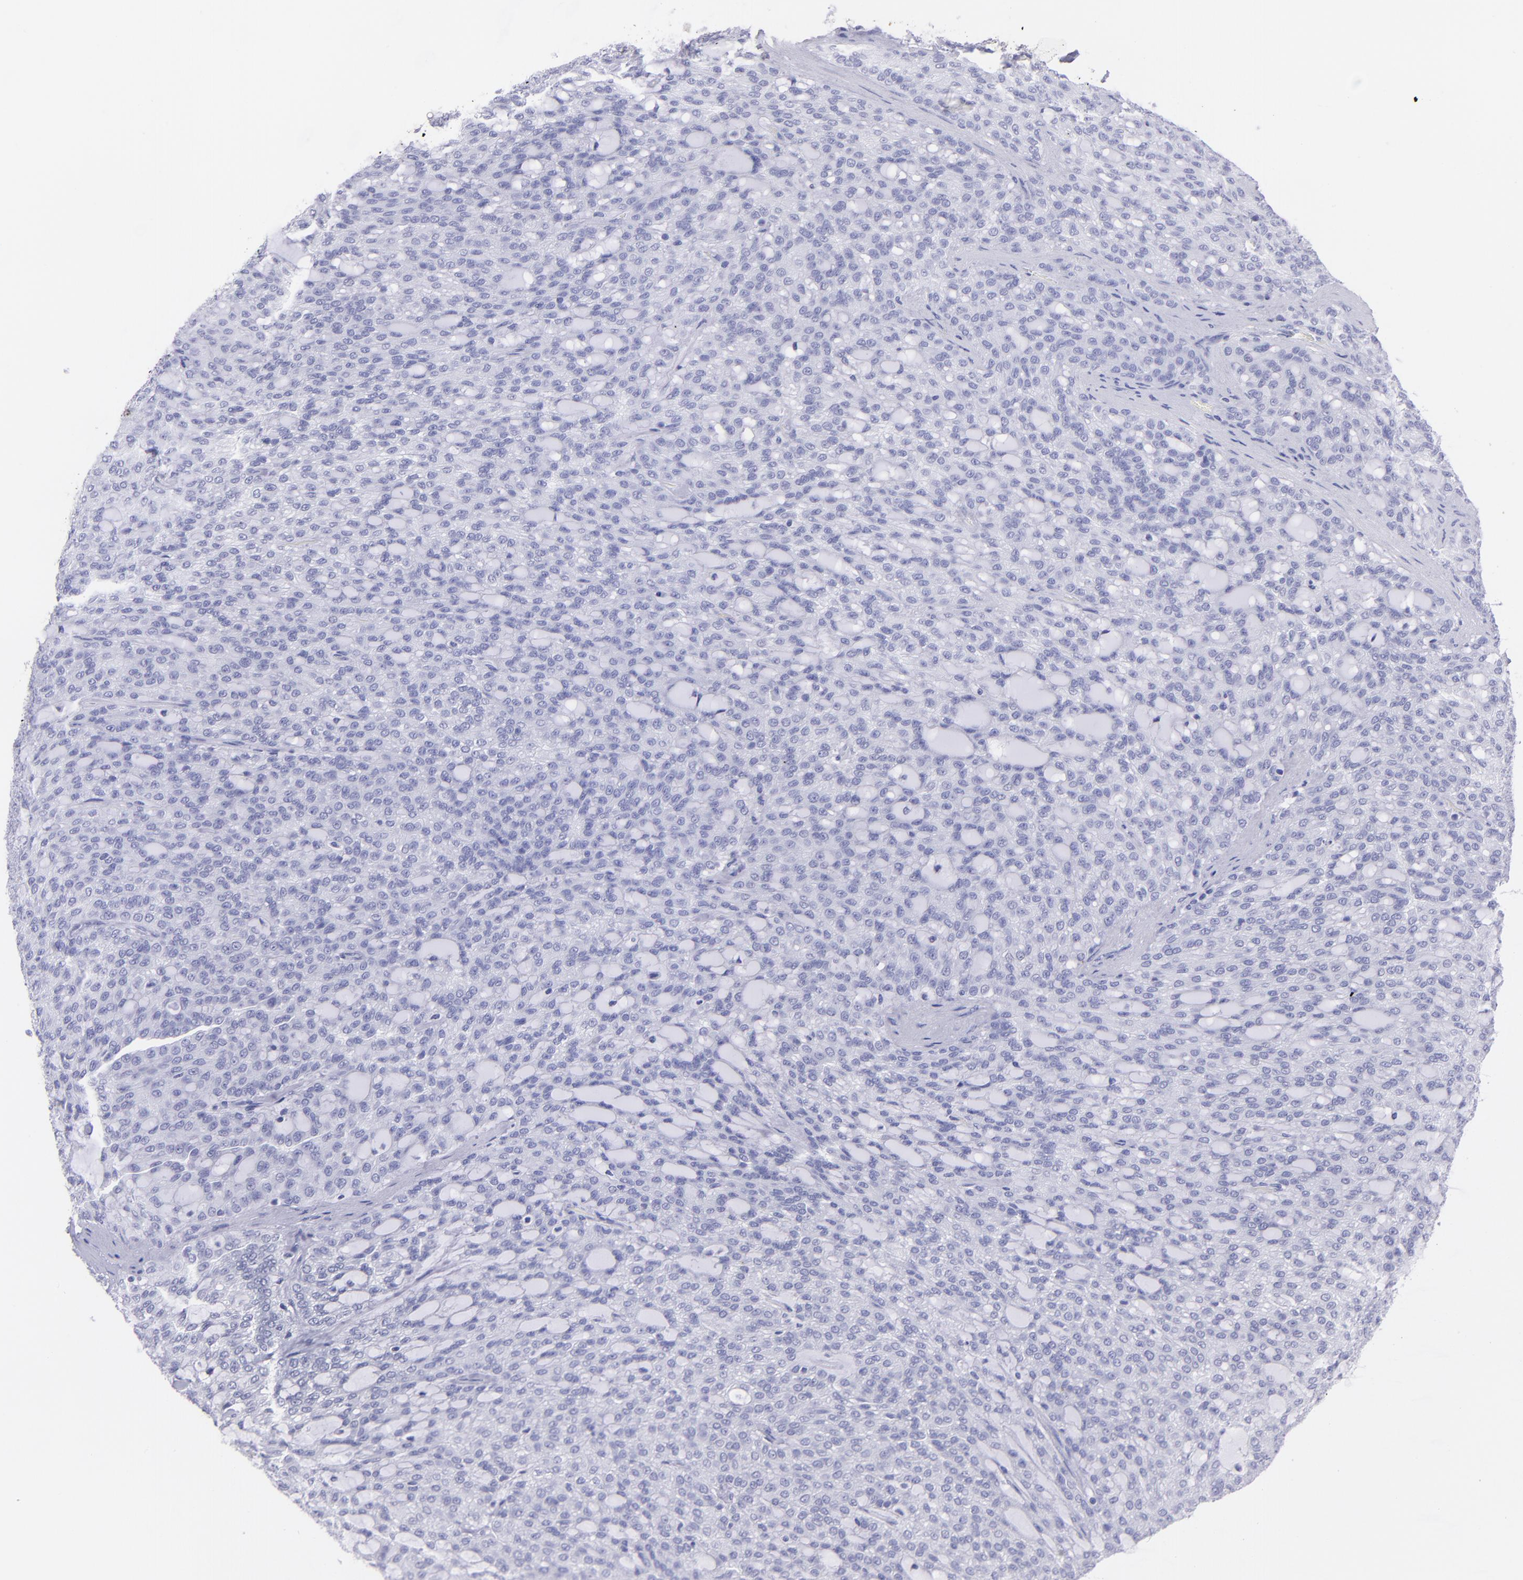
{"staining": {"intensity": "negative", "quantity": "none", "location": "none"}, "tissue": "renal cancer", "cell_type": "Tumor cells", "image_type": "cancer", "snomed": [{"axis": "morphology", "description": "Adenocarcinoma, NOS"}, {"axis": "topography", "description": "Kidney"}], "caption": "Micrograph shows no protein staining in tumor cells of renal cancer tissue.", "gene": "PIP", "patient": {"sex": "male", "age": 63}}